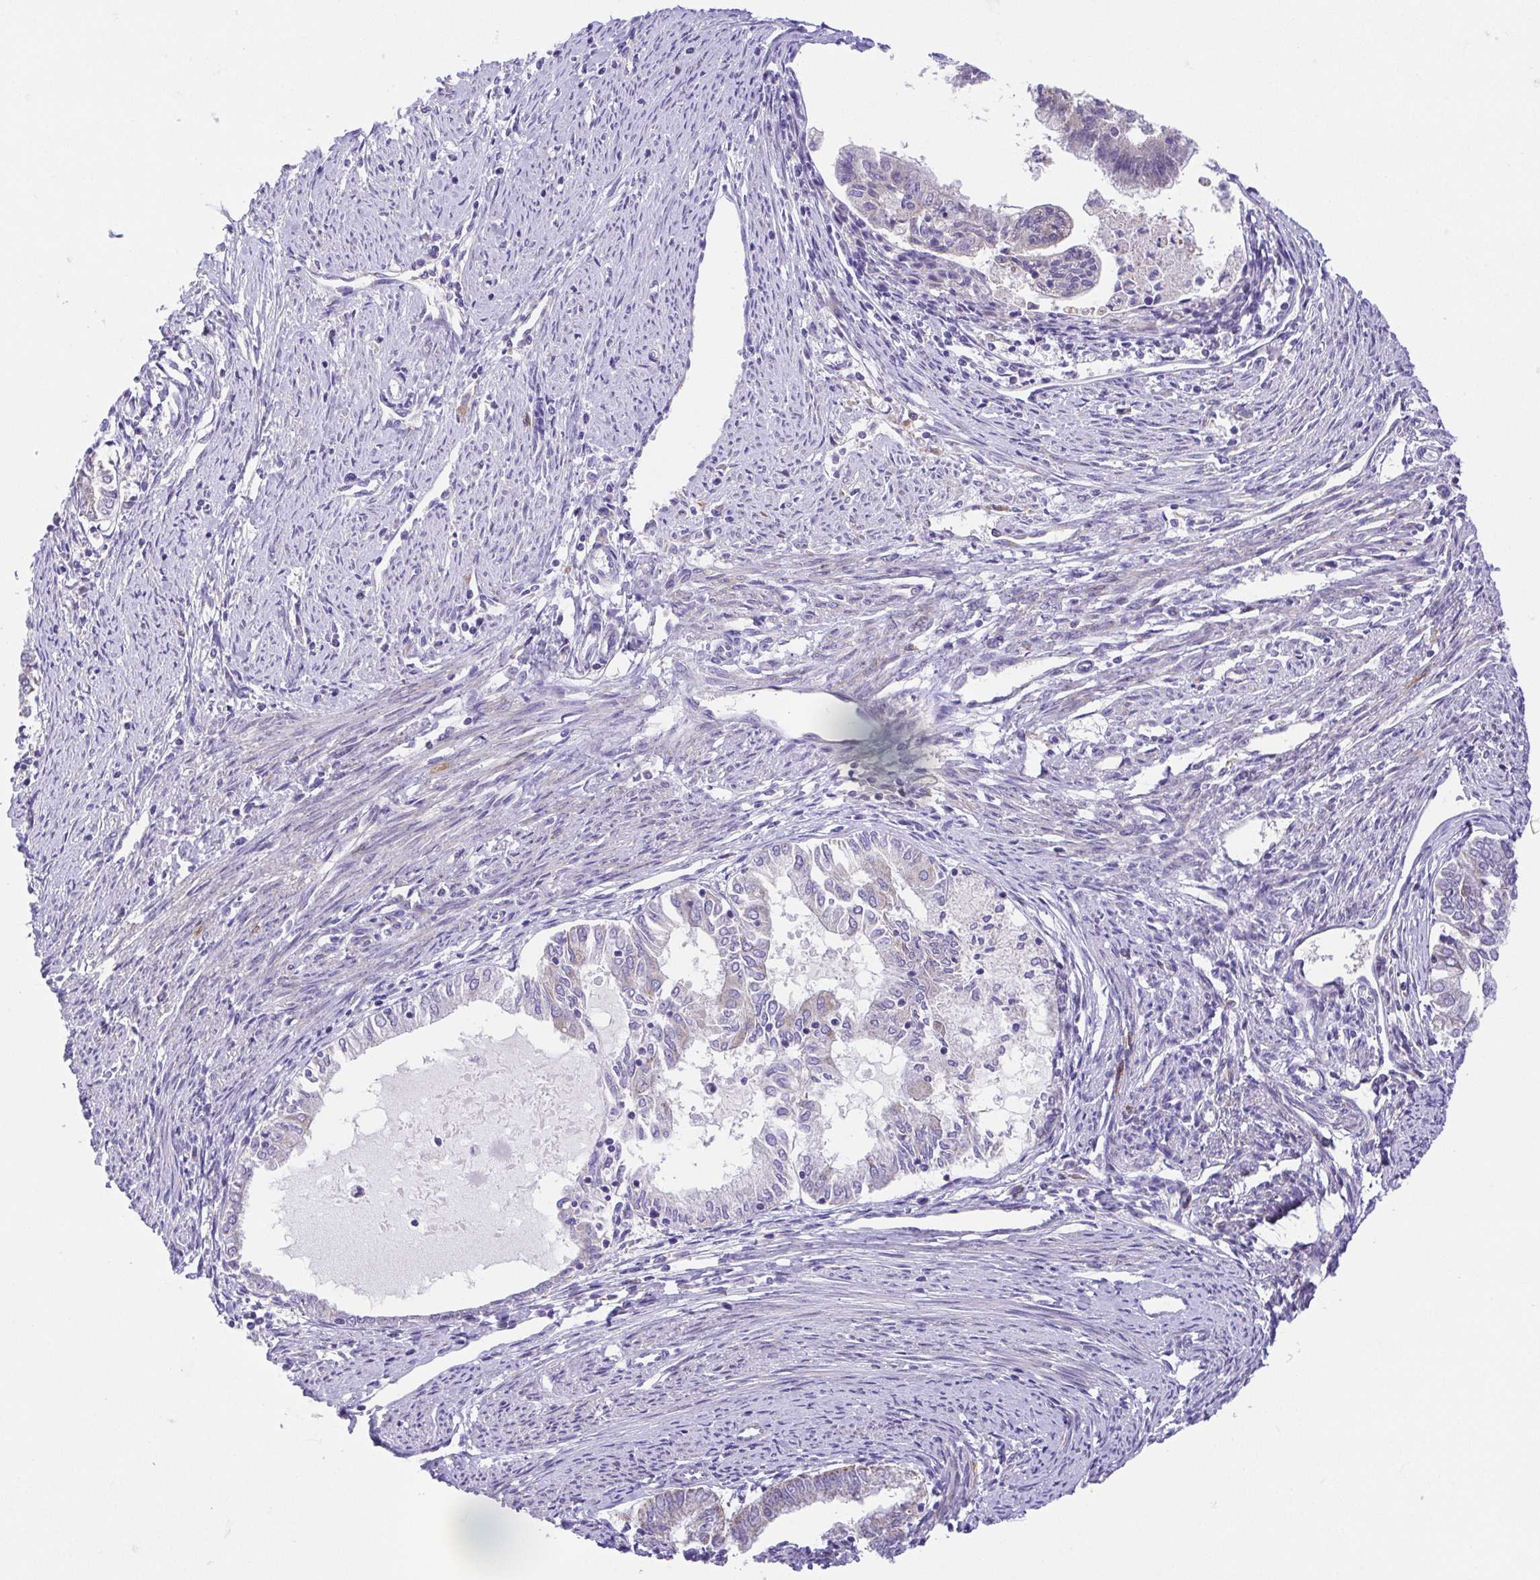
{"staining": {"intensity": "negative", "quantity": "none", "location": "none"}, "tissue": "endometrial cancer", "cell_type": "Tumor cells", "image_type": "cancer", "snomed": [{"axis": "morphology", "description": "Adenocarcinoma, NOS"}, {"axis": "topography", "description": "Endometrium"}], "caption": "Tumor cells show no significant positivity in adenocarcinoma (endometrial). (Brightfield microscopy of DAB IHC at high magnification).", "gene": "SLC13A1", "patient": {"sex": "female", "age": 79}}